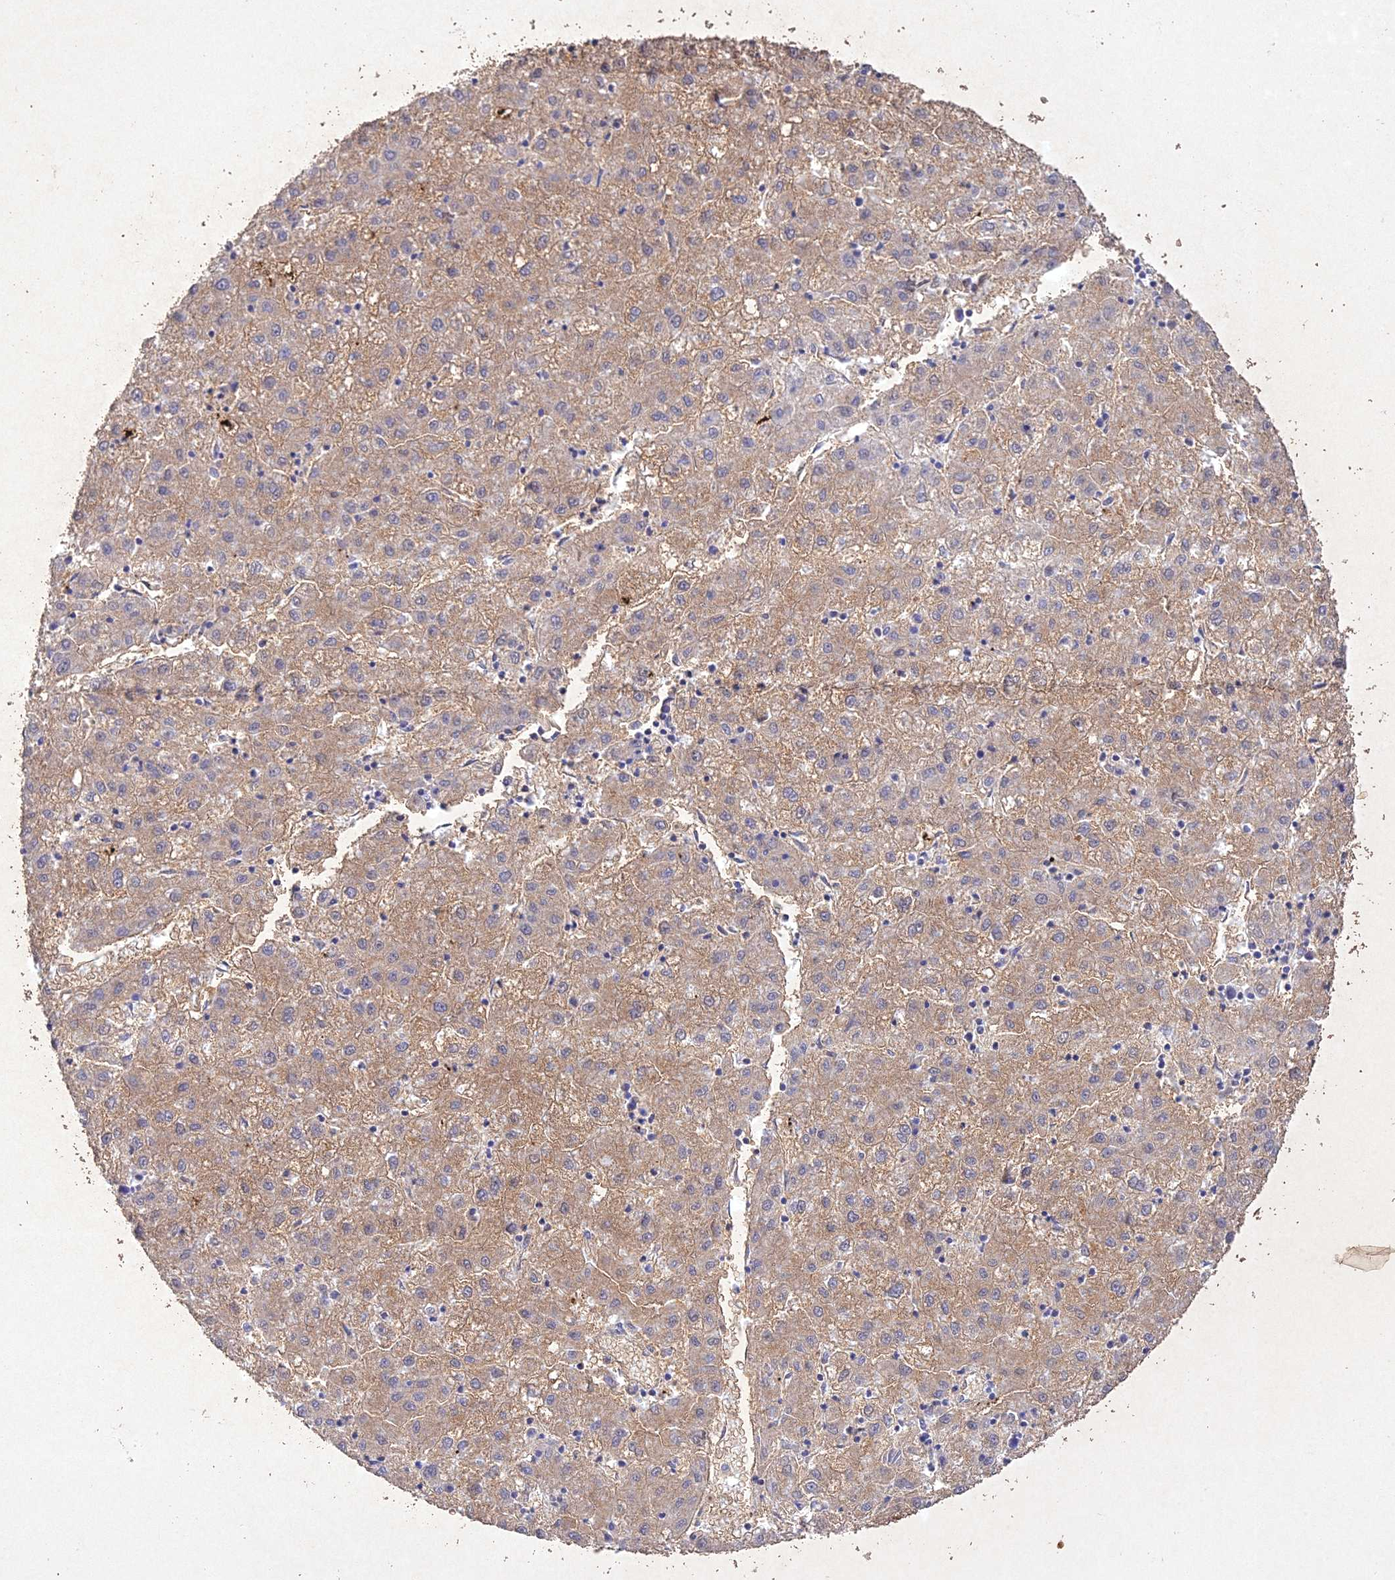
{"staining": {"intensity": "moderate", "quantity": ">75%", "location": "cytoplasmic/membranous"}, "tissue": "liver cancer", "cell_type": "Tumor cells", "image_type": "cancer", "snomed": [{"axis": "morphology", "description": "Carcinoma, Hepatocellular, NOS"}, {"axis": "topography", "description": "Liver"}], "caption": "Hepatocellular carcinoma (liver) tissue displays moderate cytoplasmic/membranous expression in approximately >75% of tumor cells", "gene": "NDUFV1", "patient": {"sex": "male", "age": 72}}